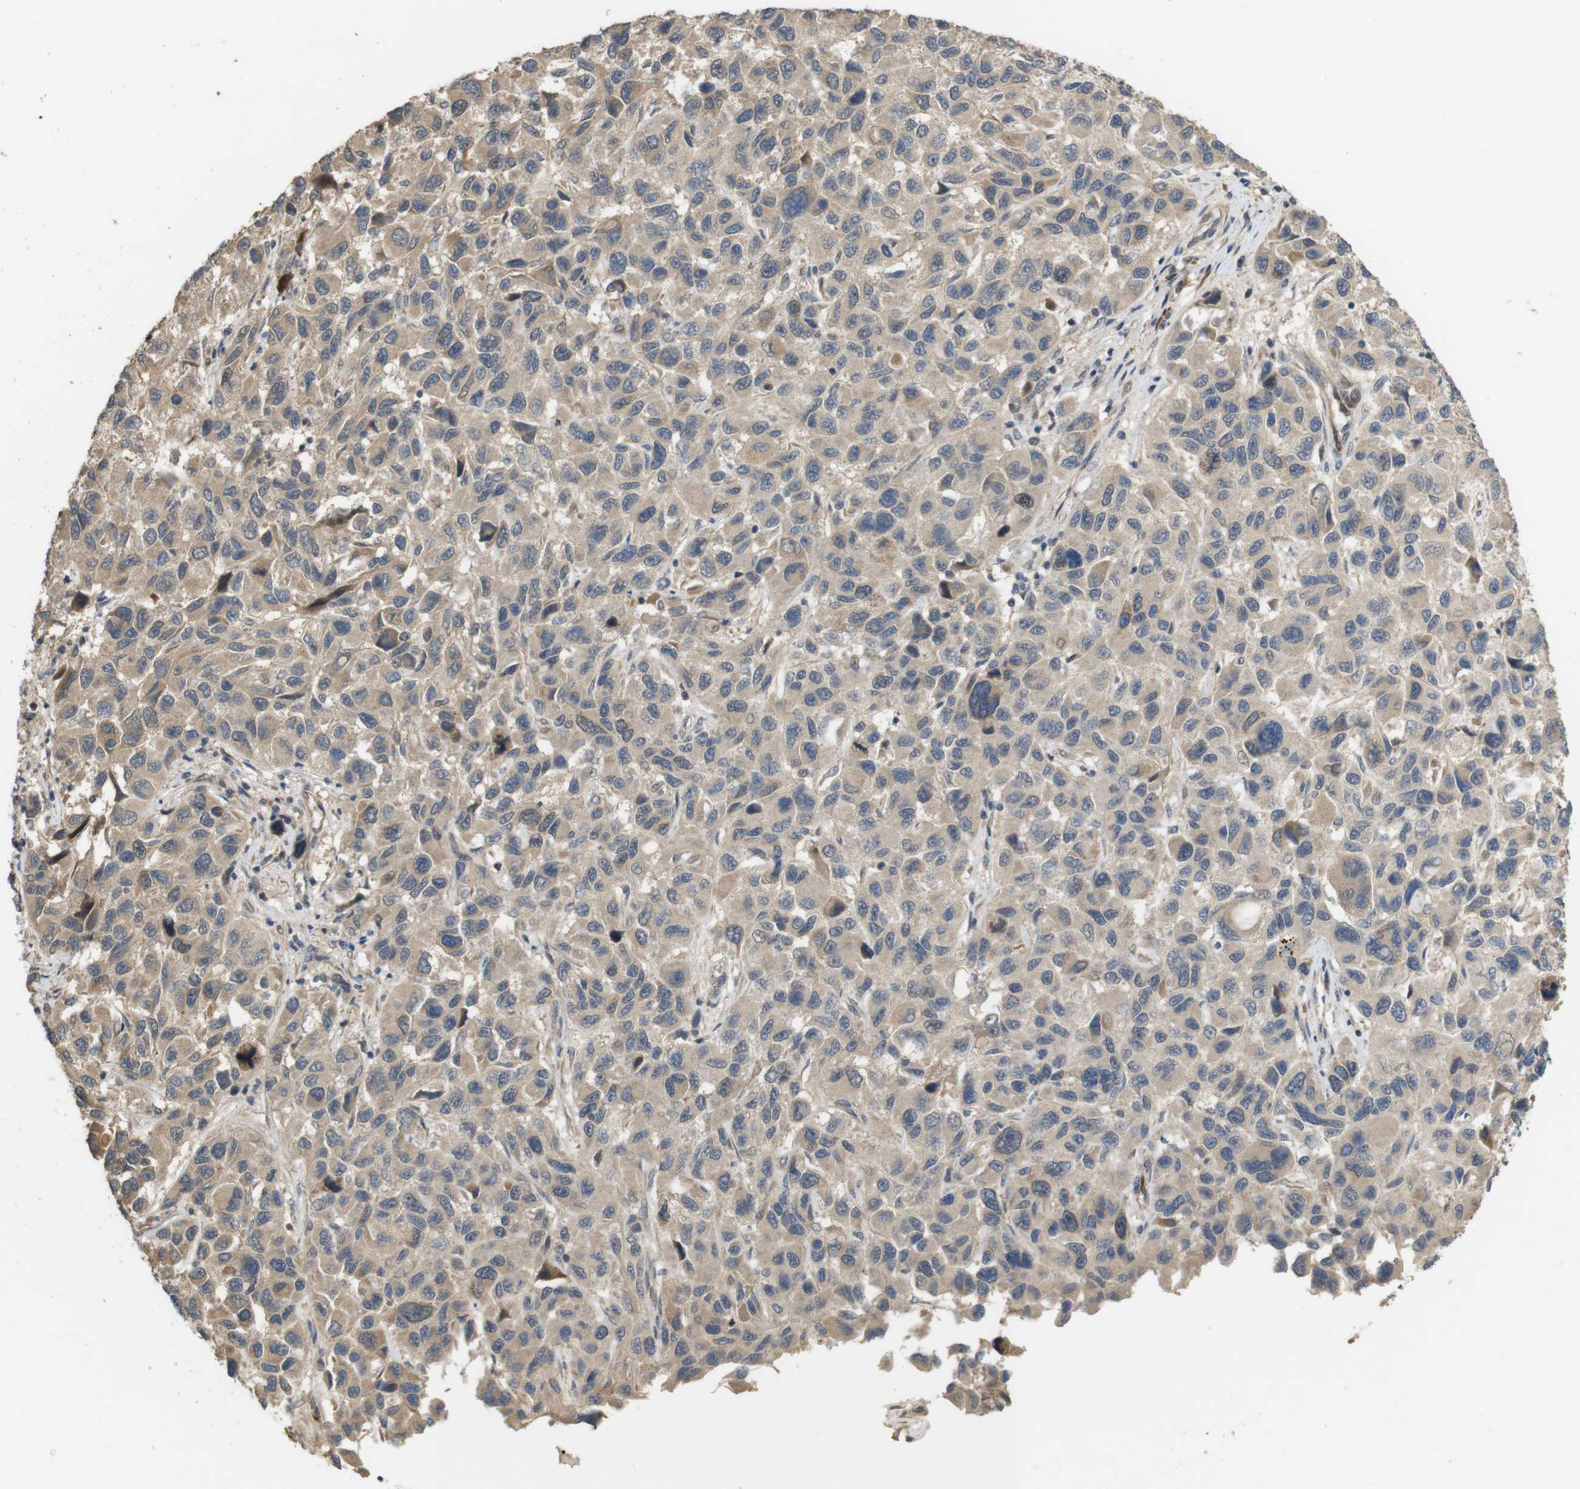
{"staining": {"intensity": "moderate", "quantity": ">75%", "location": "cytoplasmic/membranous"}, "tissue": "melanoma", "cell_type": "Tumor cells", "image_type": "cancer", "snomed": [{"axis": "morphology", "description": "Malignant melanoma, NOS"}, {"axis": "topography", "description": "Skin"}], "caption": "Approximately >75% of tumor cells in melanoma show moderate cytoplasmic/membranous protein staining as visualized by brown immunohistochemical staining.", "gene": "PCDHB10", "patient": {"sex": "male", "age": 53}}